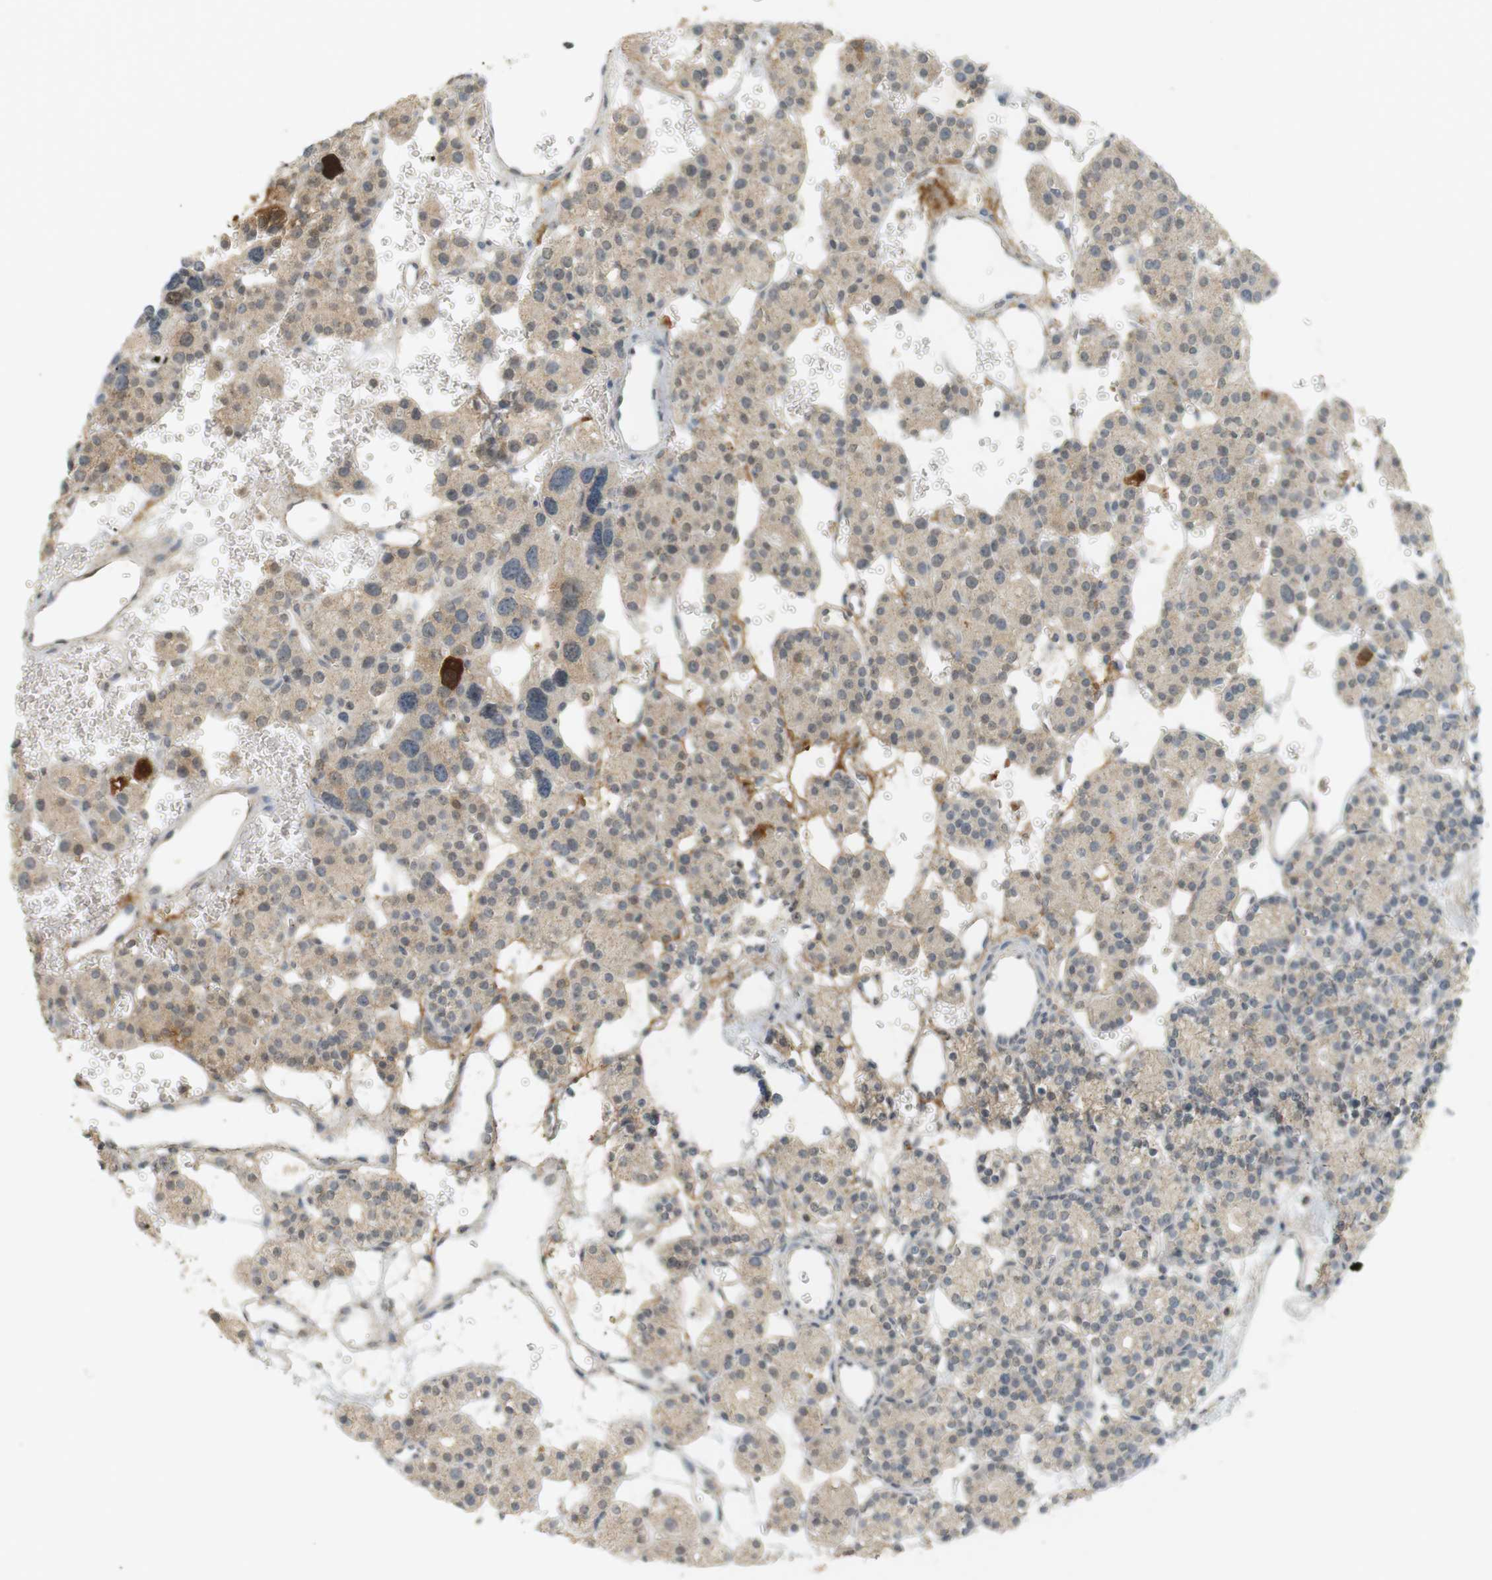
{"staining": {"intensity": "strong", "quantity": "<25%", "location": "cytoplasmic/membranous"}, "tissue": "parathyroid gland", "cell_type": "Glandular cells", "image_type": "normal", "snomed": [{"axis": "morphology", "description": "Normal tissue, NOS"}, {"axis": "topography", "description": "Parathyroid gland"}], "caption": "The immunohistochemical stain shows strong cytoplasmic/membranous positivity in glandular cells of benign parathyroid gland. (DAB (3,3'-diaminobenzidine) = brown stain, brightfield microscopy at high magnification).", "gene": "TTK", "patient": {"sex": "female", "age": 64}}